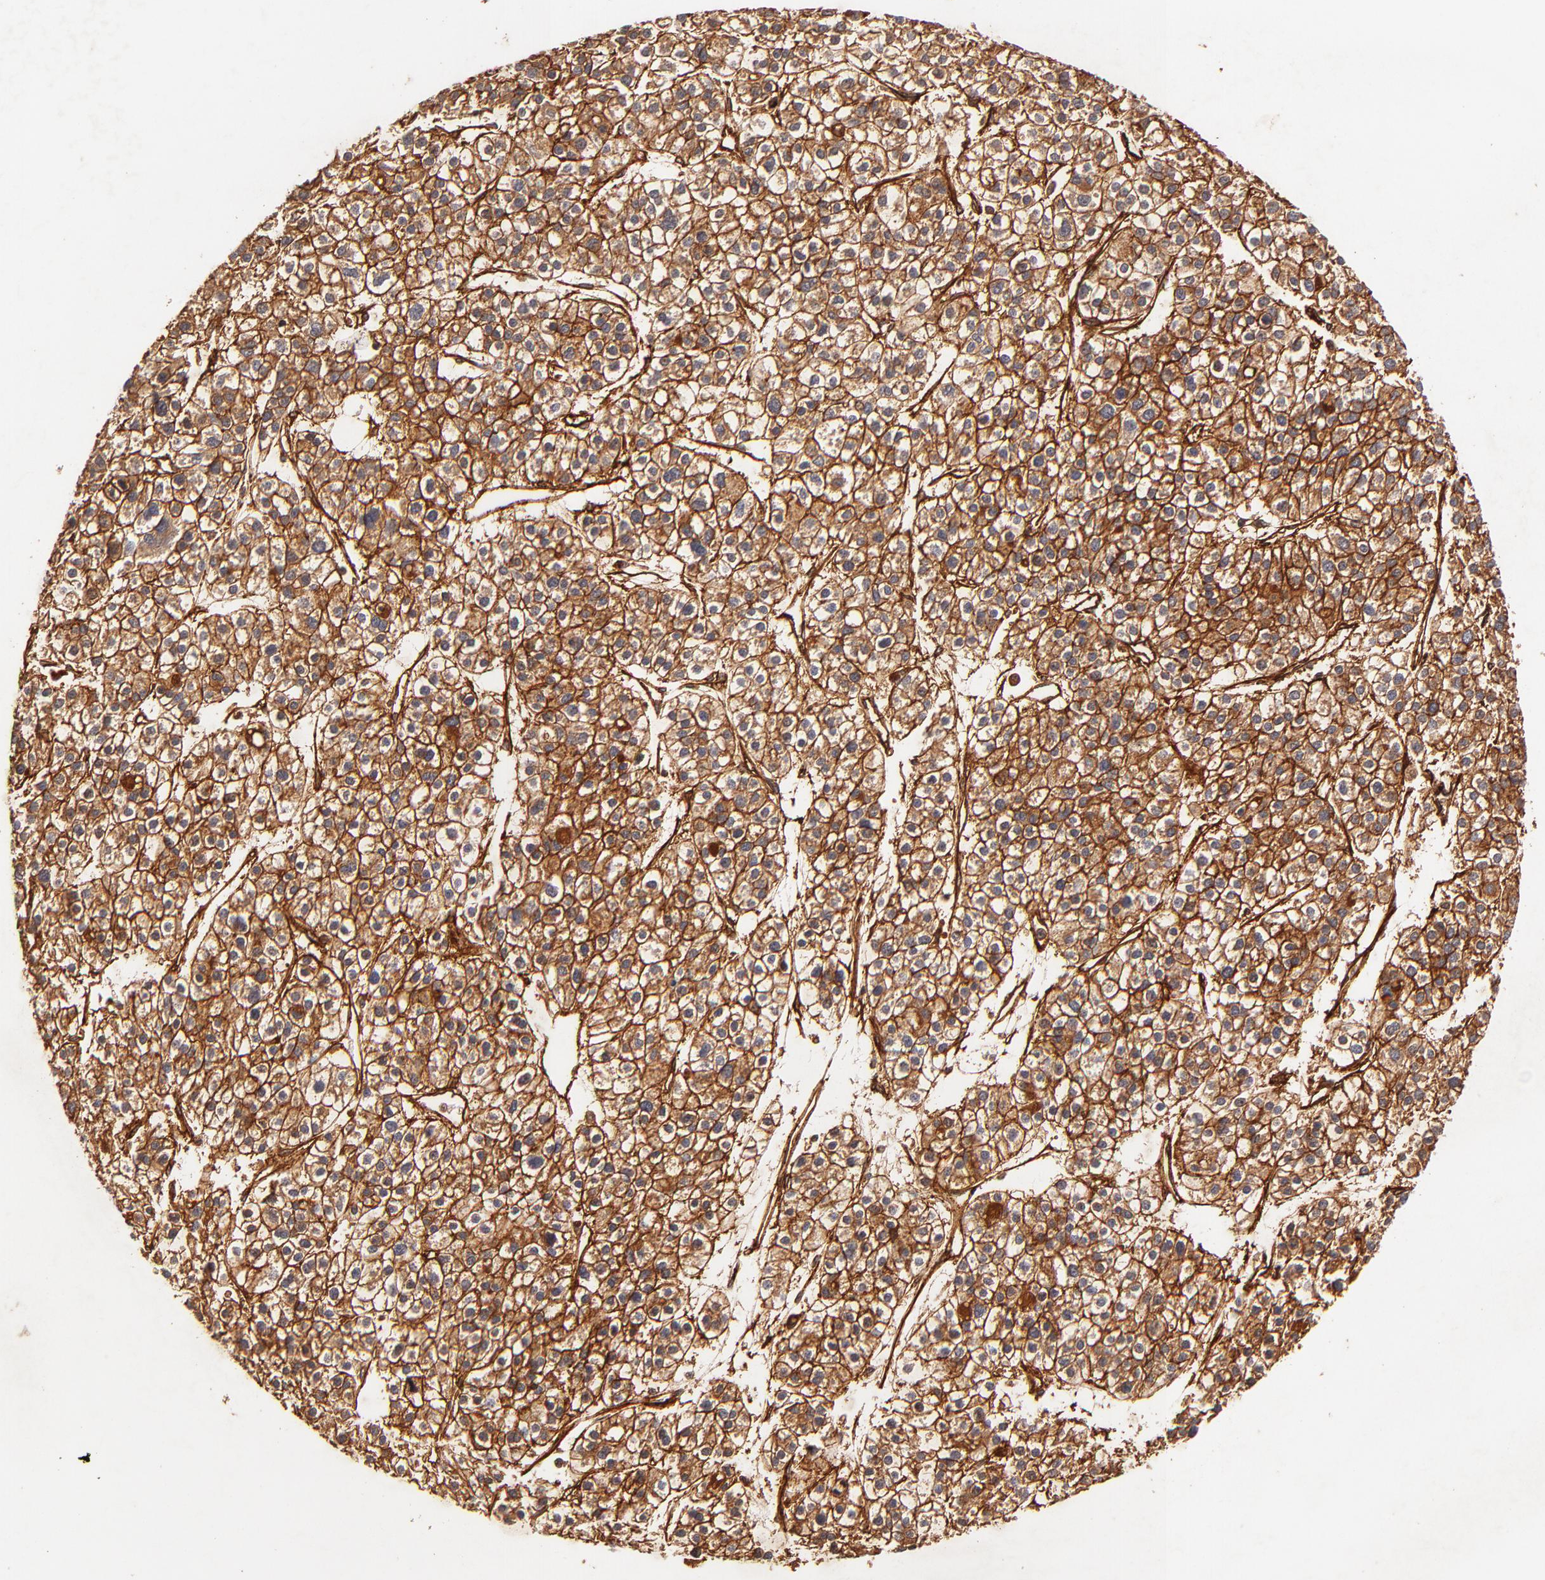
{"staining": {"intensity": "strong", "quantity": ">75%", "location": "cytoplasmic/membranous"}, "tissue": "liver cancer", "cell_type": "Tumor cells", "image_type": "cancer", "snomed": [{"axis": "morphology", "description": "Carcinoma, Hepatocellular, NOS"}, {"axis": "topography", "description": "Liver"}], "caption": "Human liver cancer stained with a brown dye reveals strong cytoplasmic/membranous positive positivity in about >75% of tumor cells.", "gene": "ITGB1", "patient": {"sex": "female", "age": 85}}